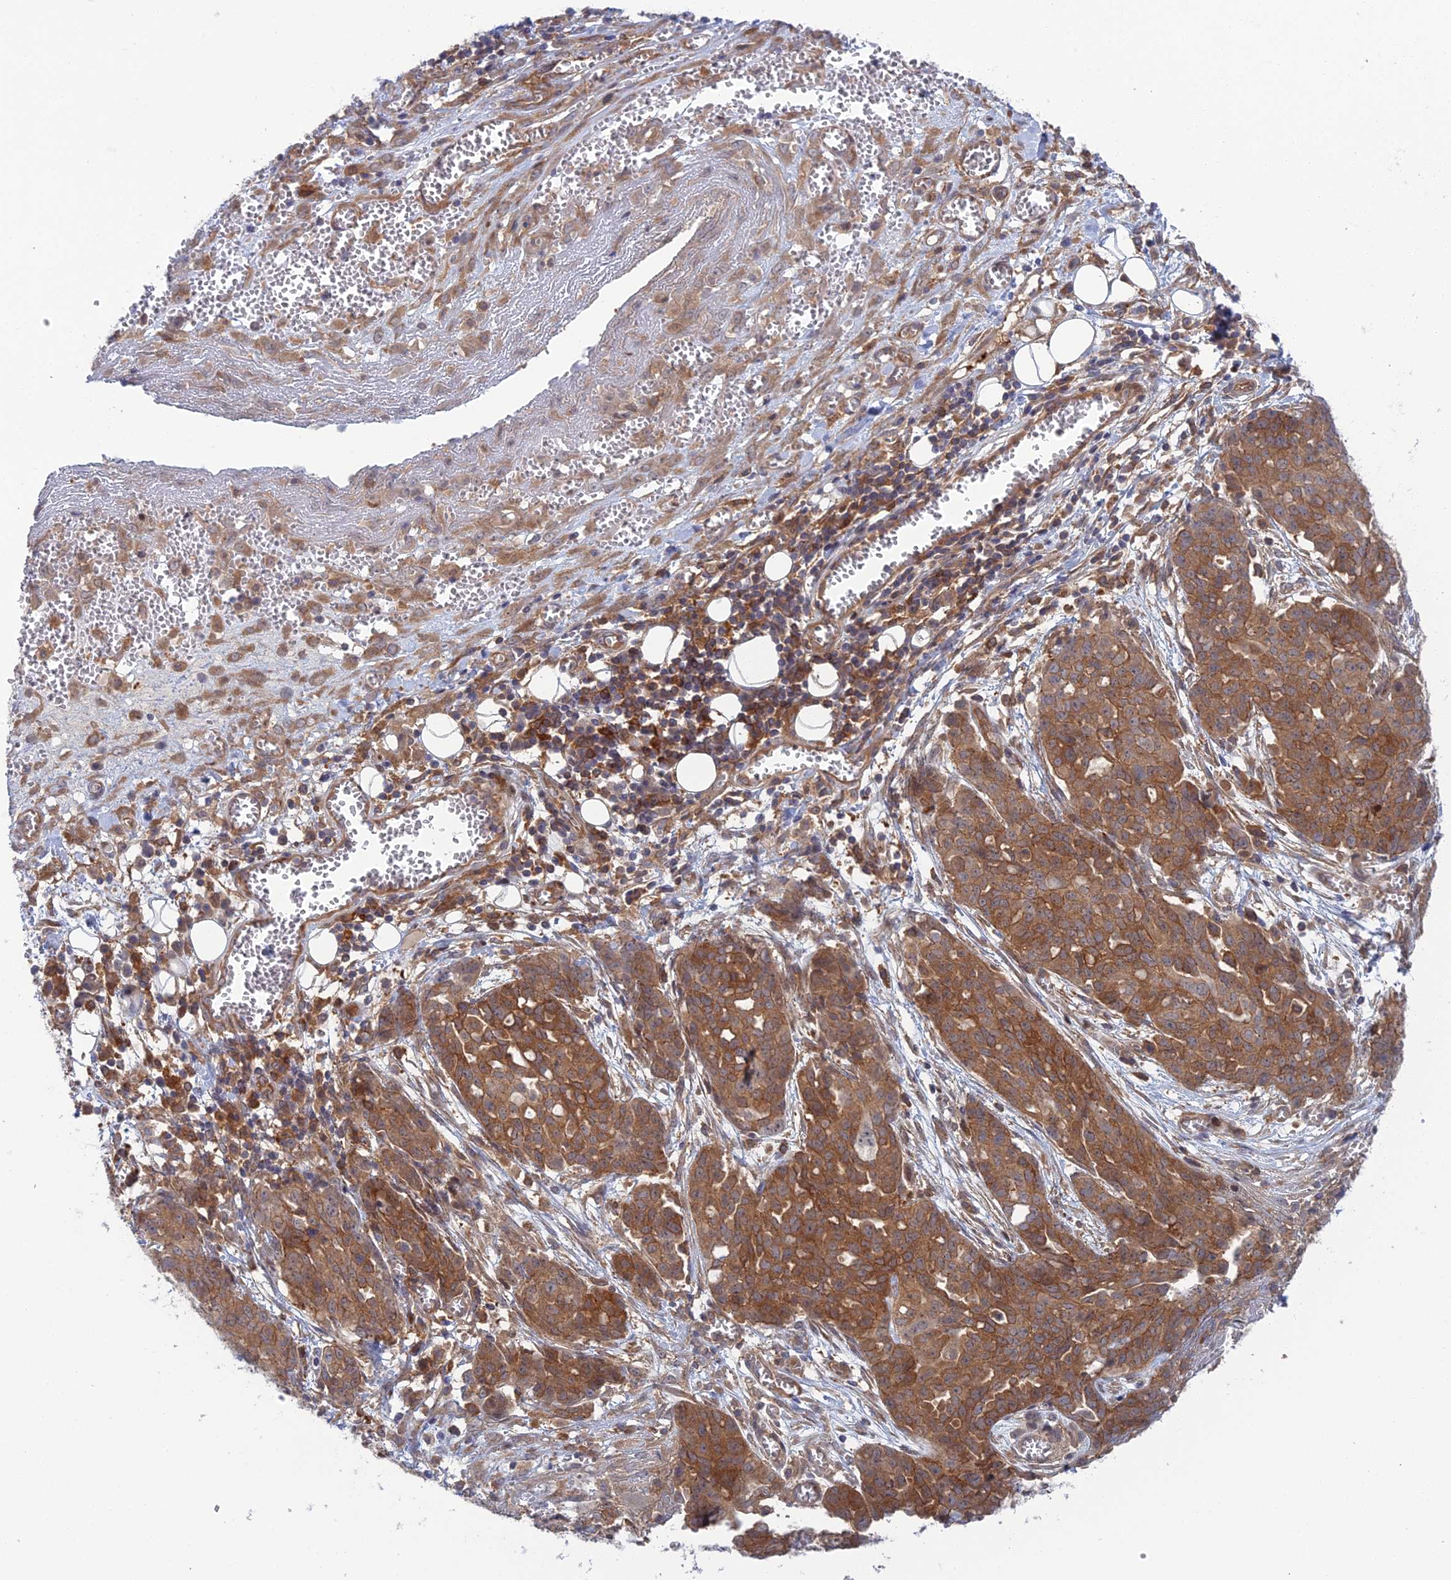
{"staining": {"intensity": "moderate", "quantity": ">75%", "location": "cytoplasmic/membranous"}, "tissue": "ovarian cancer", "cell_type": "Tumor cells", "image_type": "cancer", "snomed": [{"axis": "morphology", "description": "Cystadenocarcinoma, serous, NOS"}, {"axis": "topography", "description": "Soft tissue"}, {"axis": "topography", "description": "Ovary"}], "caption": "Protein positivity by immunohistochemistry (IHC) demonstrates moderate cytoplasmic/membranous positivity in approximately >75% of tumor cells in ovarian cancer.", "gene": "ABHD1", "patient": {"sex": "female", "age": 57}}